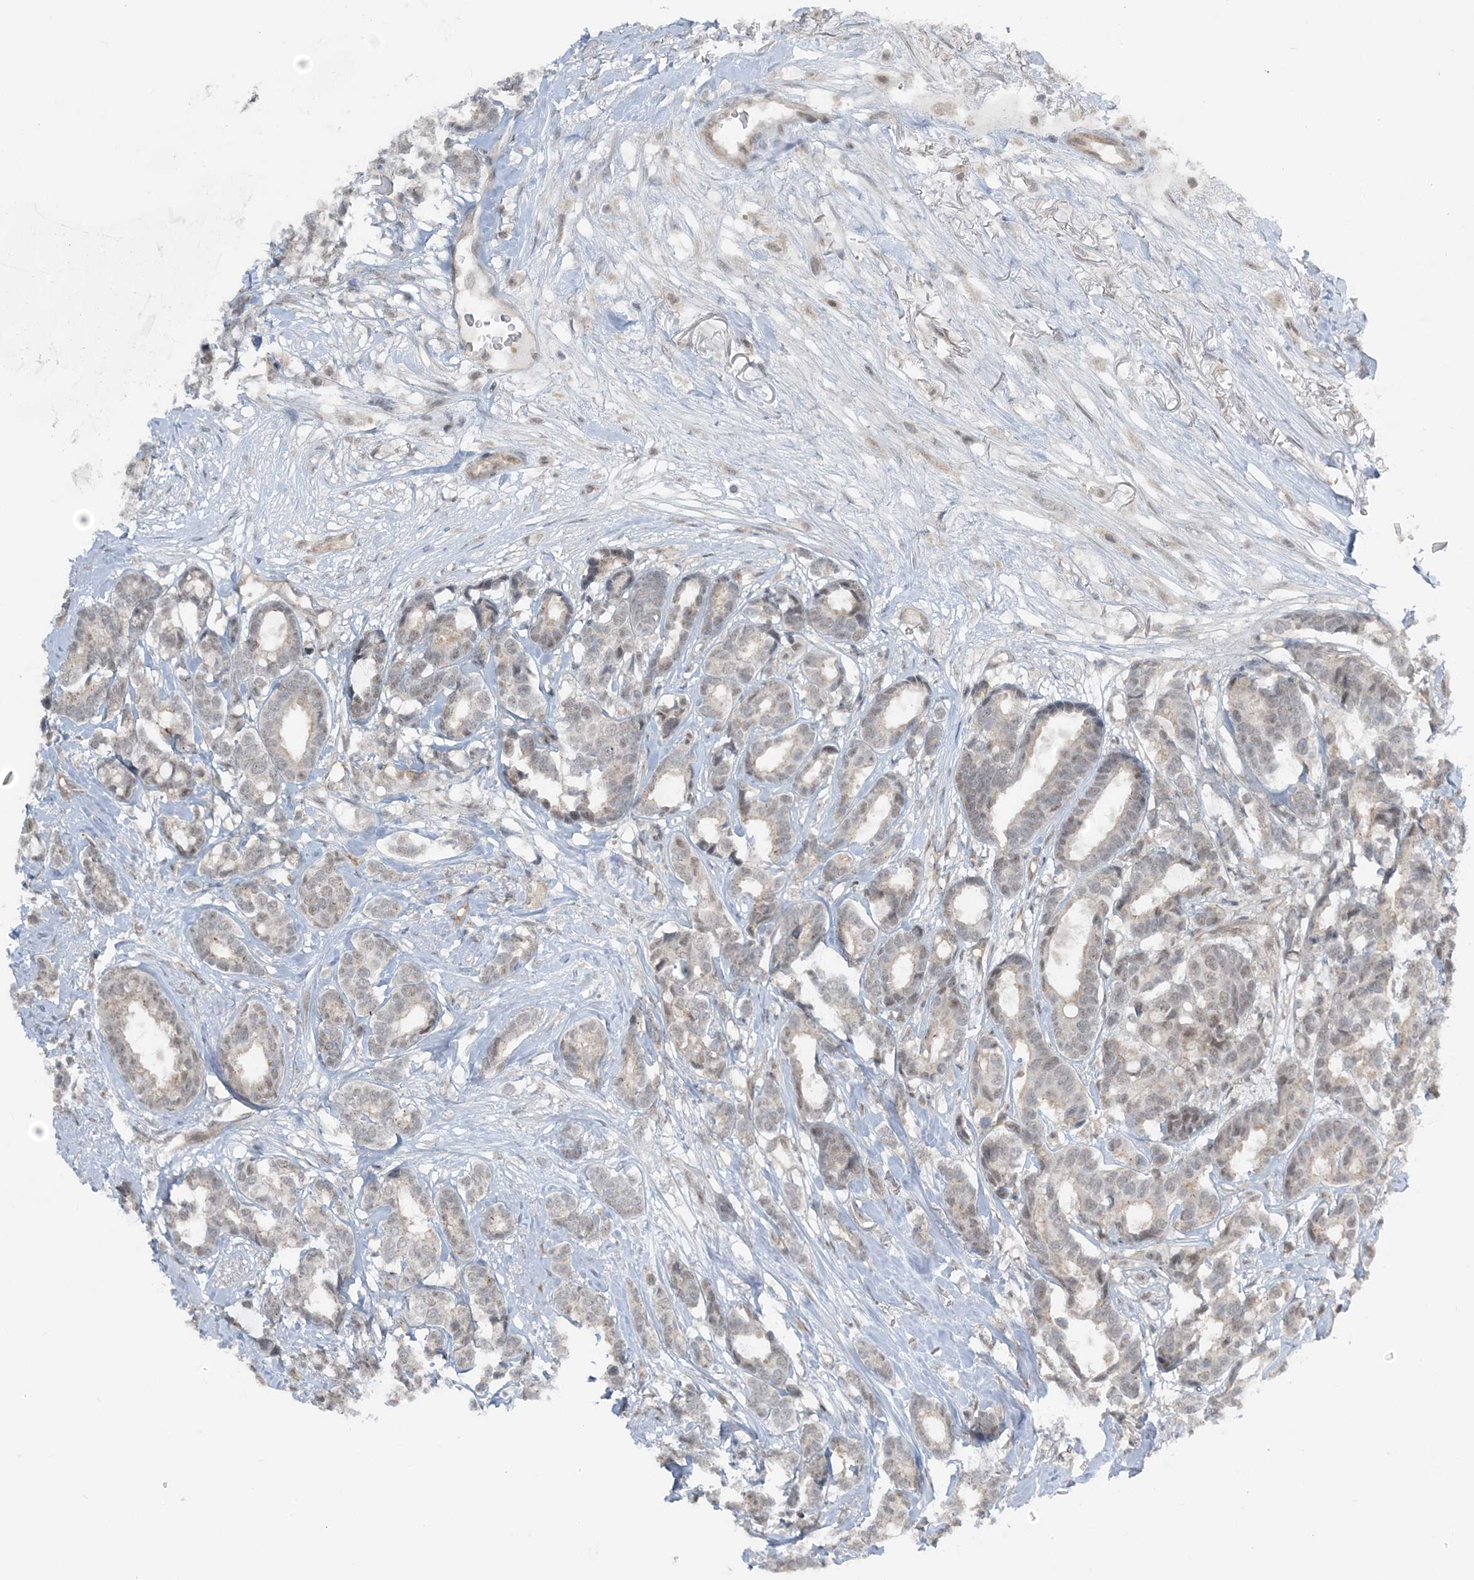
{"staining": {"intensity": "negative", "quantity": "none", "location": "none"}, "tissue": "breast cancer", "cell_type": "Tumor cells", "image_type": "cancer", "snomed": [{"axis": "morphology", "description": "Duct carcinoma"}, {"axis": "topography", "description": "Breast"}], "caption": "Intraductal carcinoma (breast) was stained to show a protein in brown. There is no significant positivity in tumor cells. (Stains: DAB immunohistochemistry (IHC) with hematoxylin counter stain, Microscopy: brightfield microscopy at high magnification).", "gene": "ATP11A", "patient": {"sex": "female", "age": 87}}